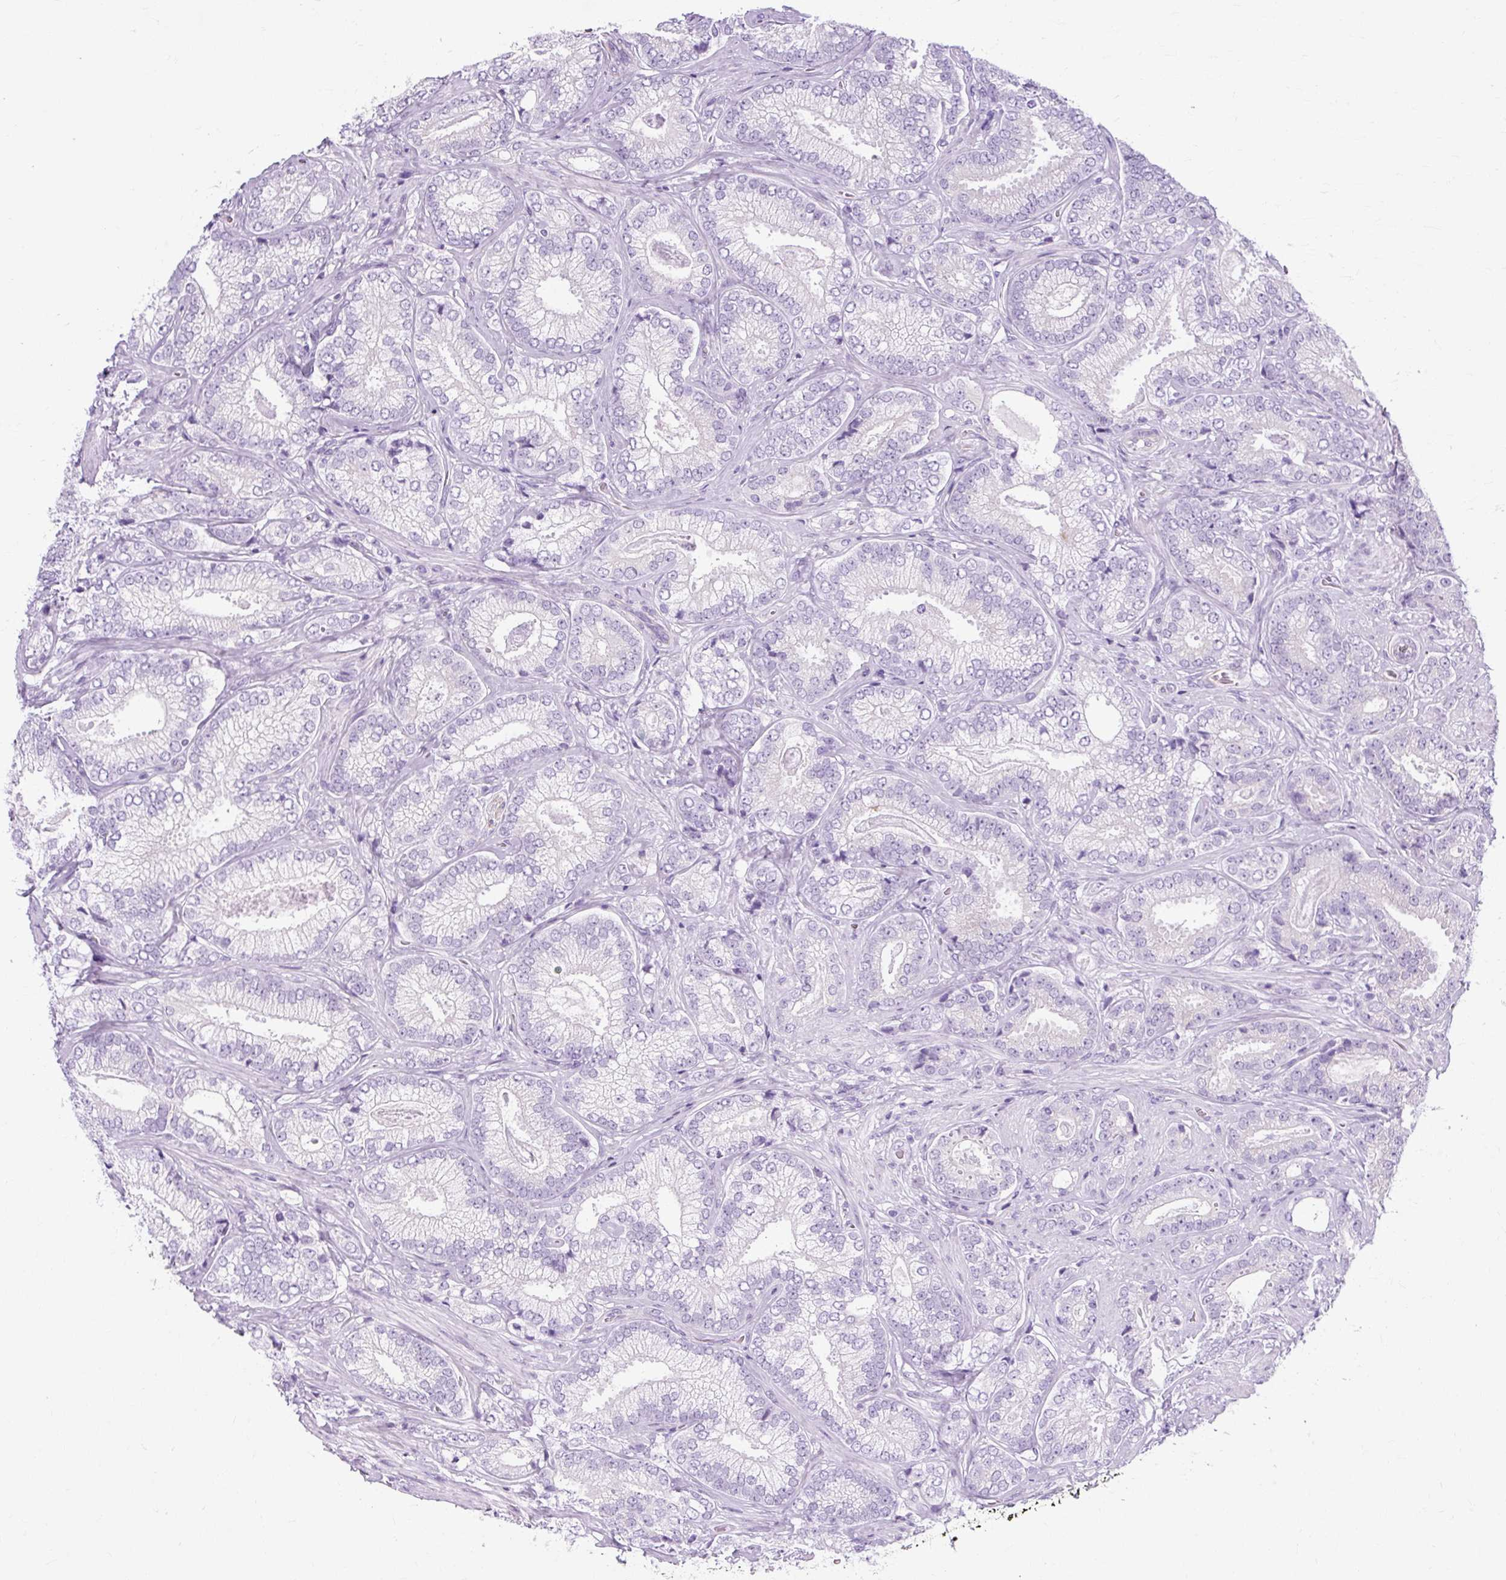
{"staining": {"intensity": "negative", "quantity": "none", "location": "none"}, "tissue": "prostate cancer", "cell_type": "Tumor cells", "image_type": "cancer", "snomed": [{"axis": "morphology", "description": "Adenocarcinoma, Low grade"}, {"axis": "topography", "description": "Prostate"}], "caption": "Photomicrograph shows no significant protein expression in tumor cells of prostate adenocarcinoma (low-grade). The staining was performed using DAB to visualize the protein expression in brown, while the nuclei were stained in blue with hematoxylin (Magnification: 20x).", "gene": "TMEM89", "patient": {"sex": "male", "age": 63}}